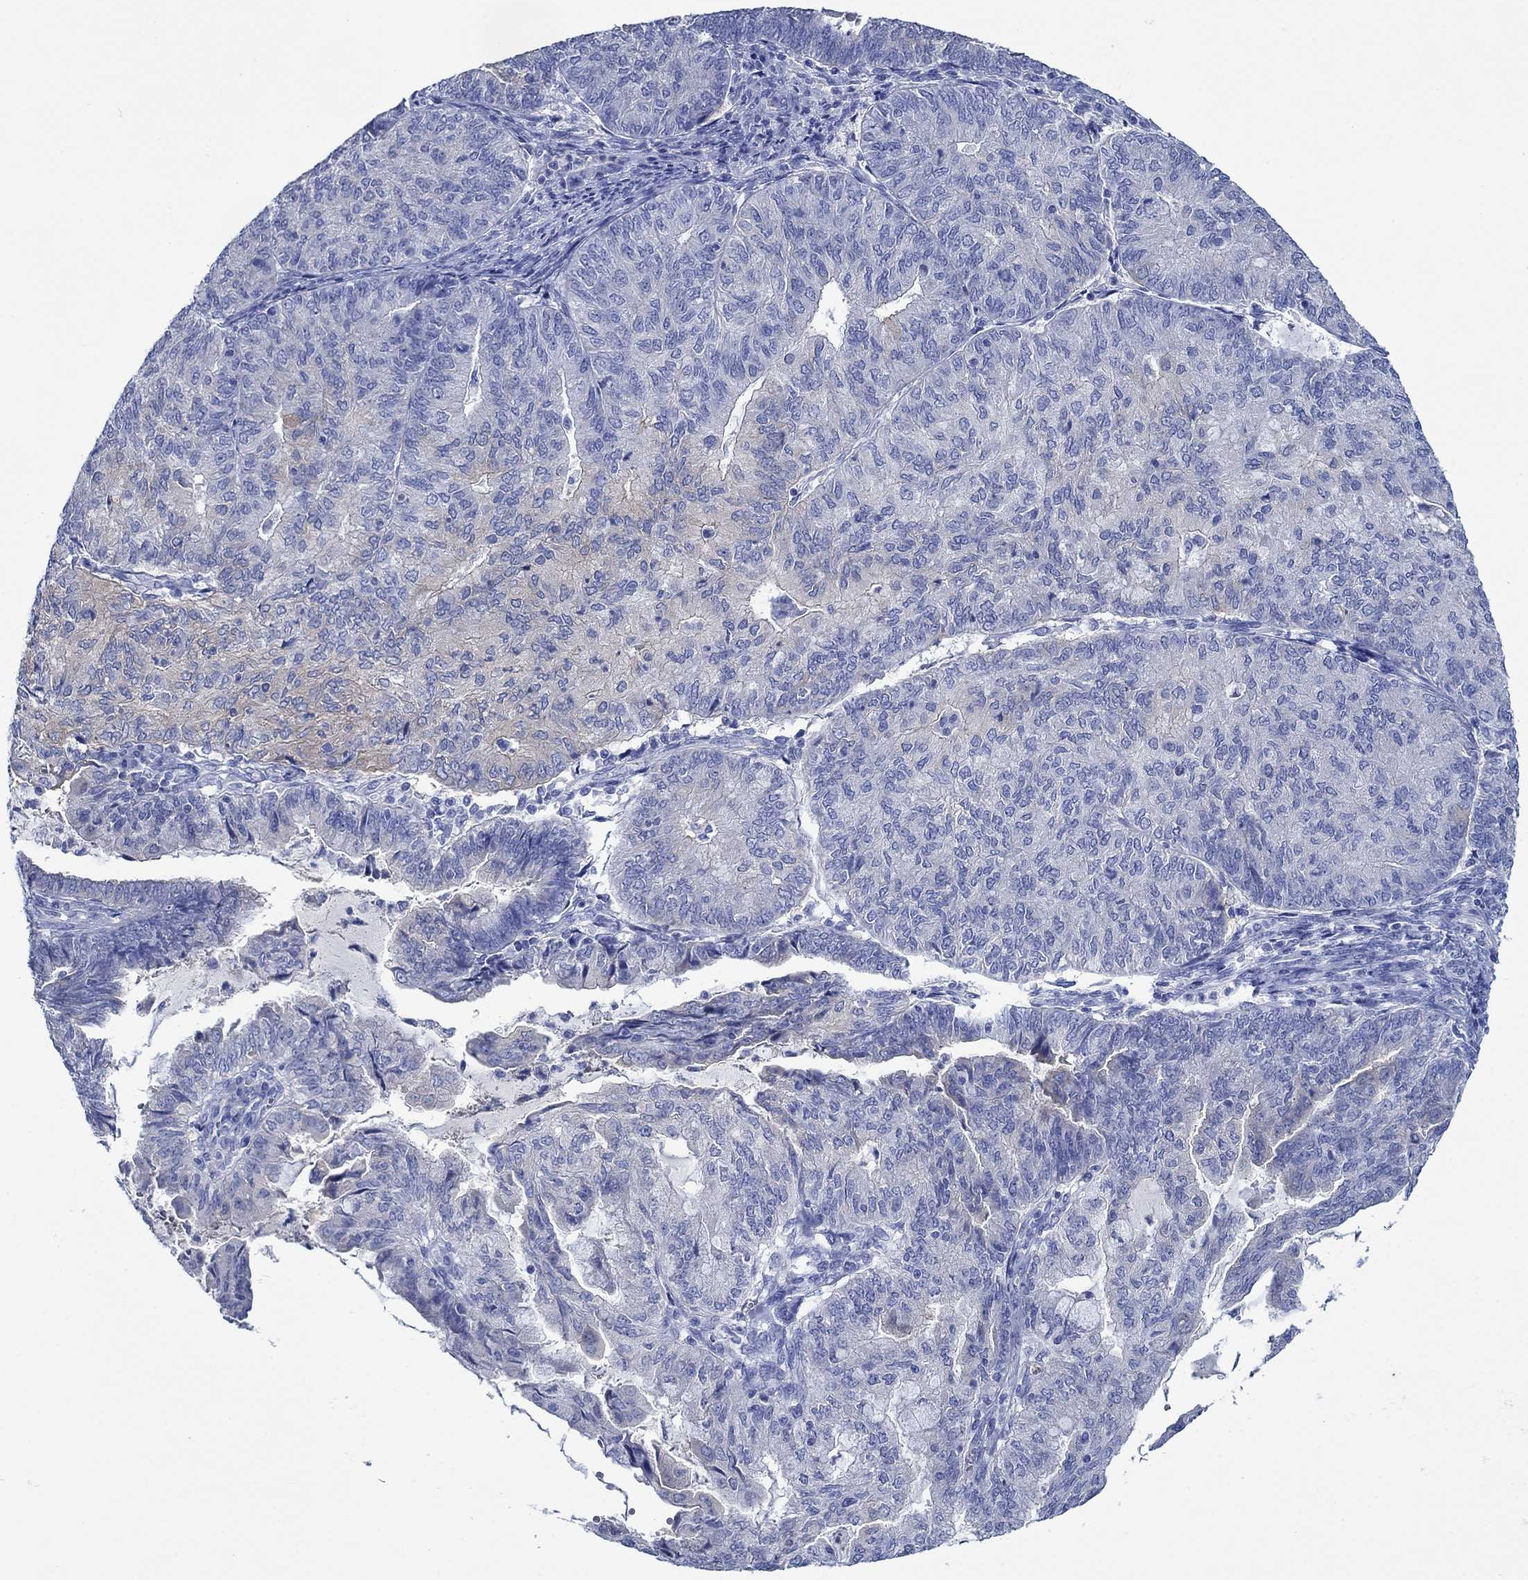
{"staining": {"intensity": "negative", "quantity": "none", "location": "none"}, "tissue": "endometrial cancer", "cell_type": "Tumor cells", "image_type": "cancer", "snomed": [{"axis": "morphology", "description": "Adenocarcinoma, NOS"}, {"axis": "topography", "description": "Endometrium"}], "caption": "Immunohistochemistry (IHC) histopathology image of neoplastic tissue: endometrial cancer (adenocarcinoma) stained with DAB (3,3'-diaminobenzidine) reveals no significant protein expression in tumor cells.", "gene": "TRIM16", "patient": {"sex": "female", "age": 82}}